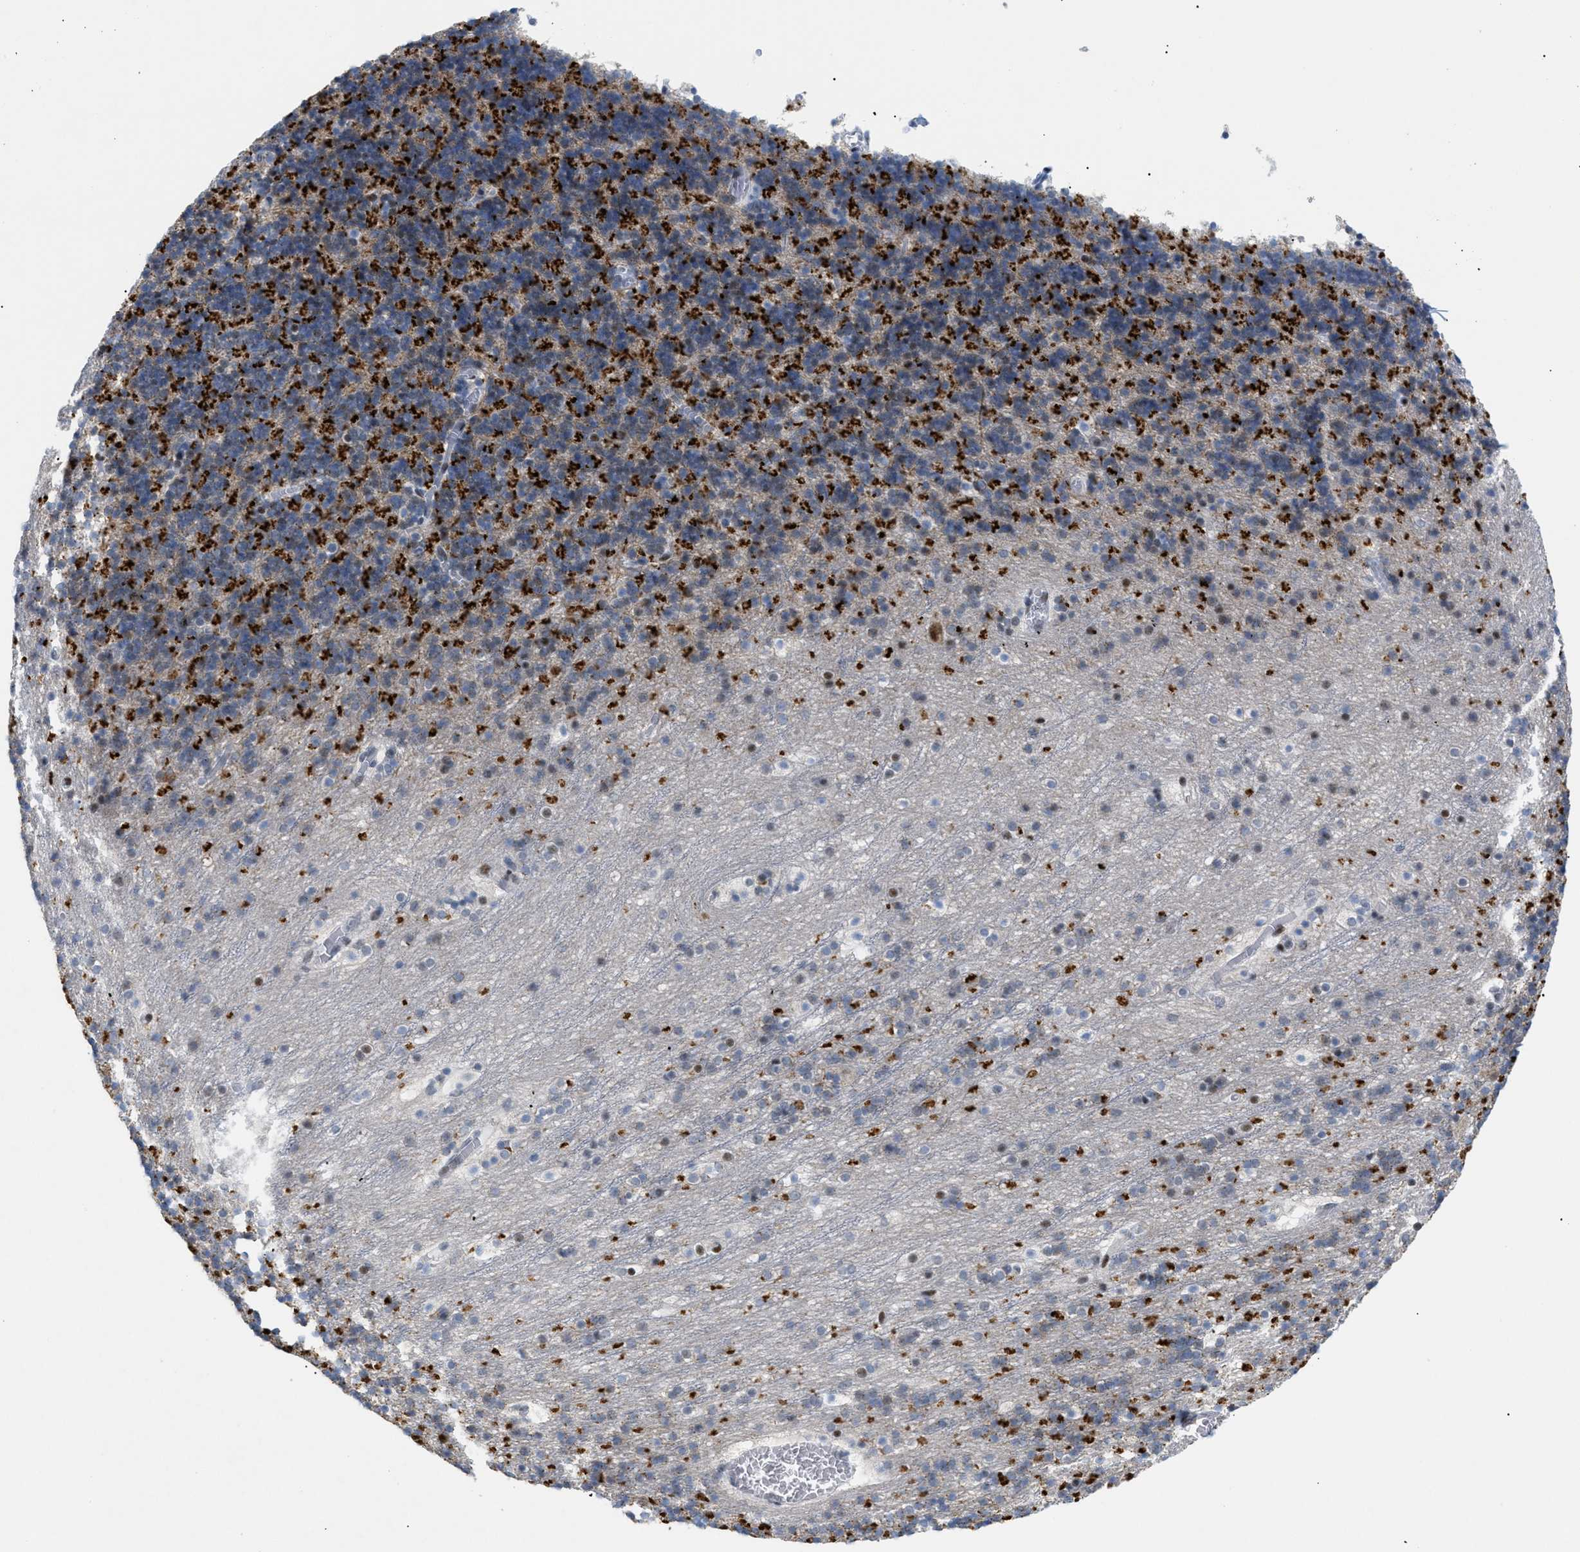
{"staining": {"intensity": "strong", "quantity": "25%-75%", "location": "cytoplasmic/membranous"}, "tissue": "cerebellum", "cell_type": "Cells in granular layer", "image_type": "normal", "snomed": [{"axis": "morphology", "description": "Normal tissue, NOS"}, {"axis": "topography", "description": "Cerebellum"}], "caption": "DAB immunohistochemical staining of normal cerebellum displays strong cytoplasmic/membranous protein staining in approximately 25%-75% of cells in granular layer. (brown staining indicates protein expression, while blue staining denotes nuclei).", "gene": "MED1", "patient": {"sex": "male", "age": 45}}